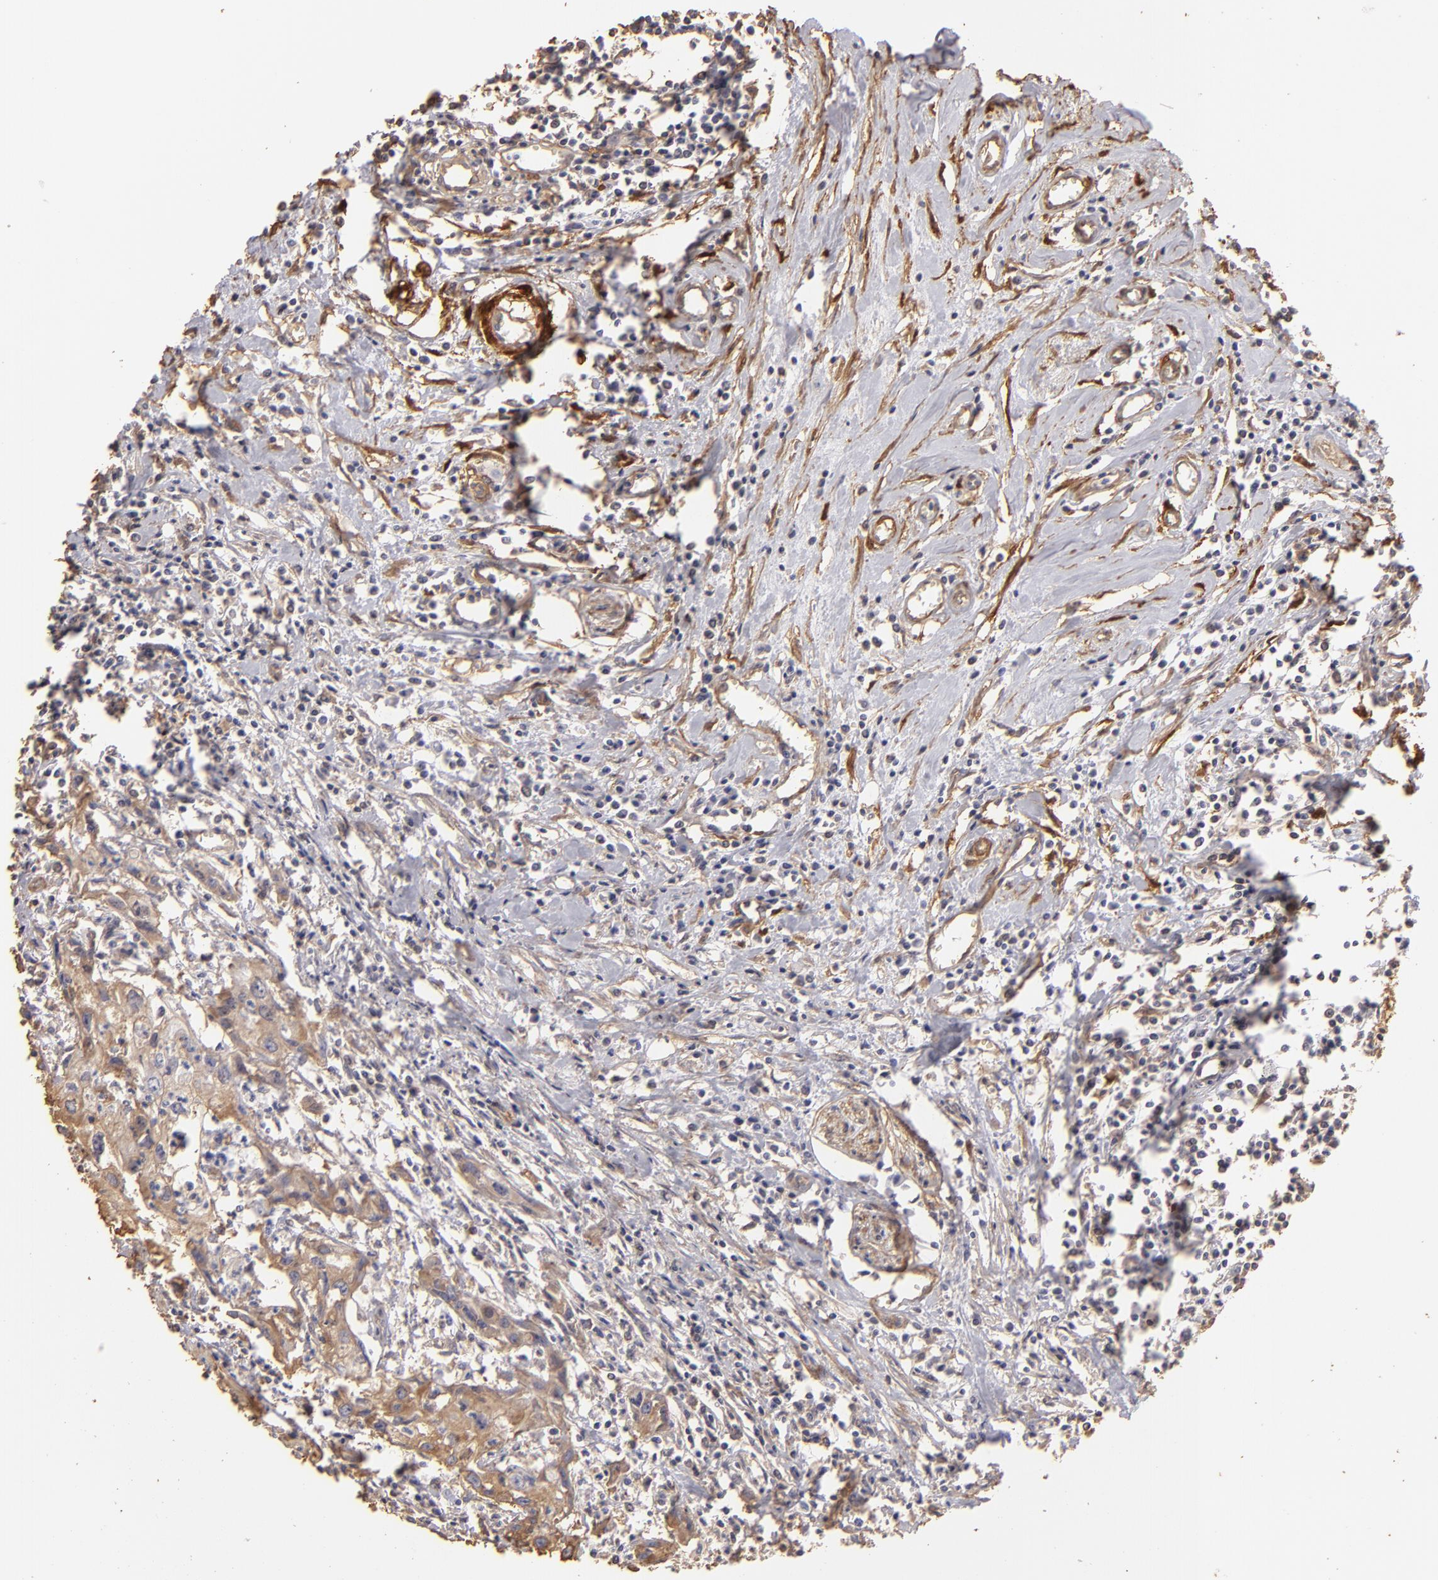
{"staining": {"intensity": "weak", "quantity": ">75%", "location": "cytoplasmic/membranous"}, "tissue": "urothelial cancer", "cell_type": "Tumor cells", "image_type": "cancer", "snomed": [{"axis": "morphology", "description": "Urothelial carcinoma, High grade"}, {"axis": "topography", "description": "Urinary bladder"}], "caption": "A photomicrograph of urothelial cancer stained for a protein reveals weak cytoplasmic/membranous brown staining in tumor cells. The staining was performed using DAB (3,3'-diaminobenzidine) to visualize the protein expression in brown, while the nuclei were stained in blue with hematoxylin (Magnification: 20x).", "gene": "HSPB6", "patient": {"sex": "male", "age": 54}}